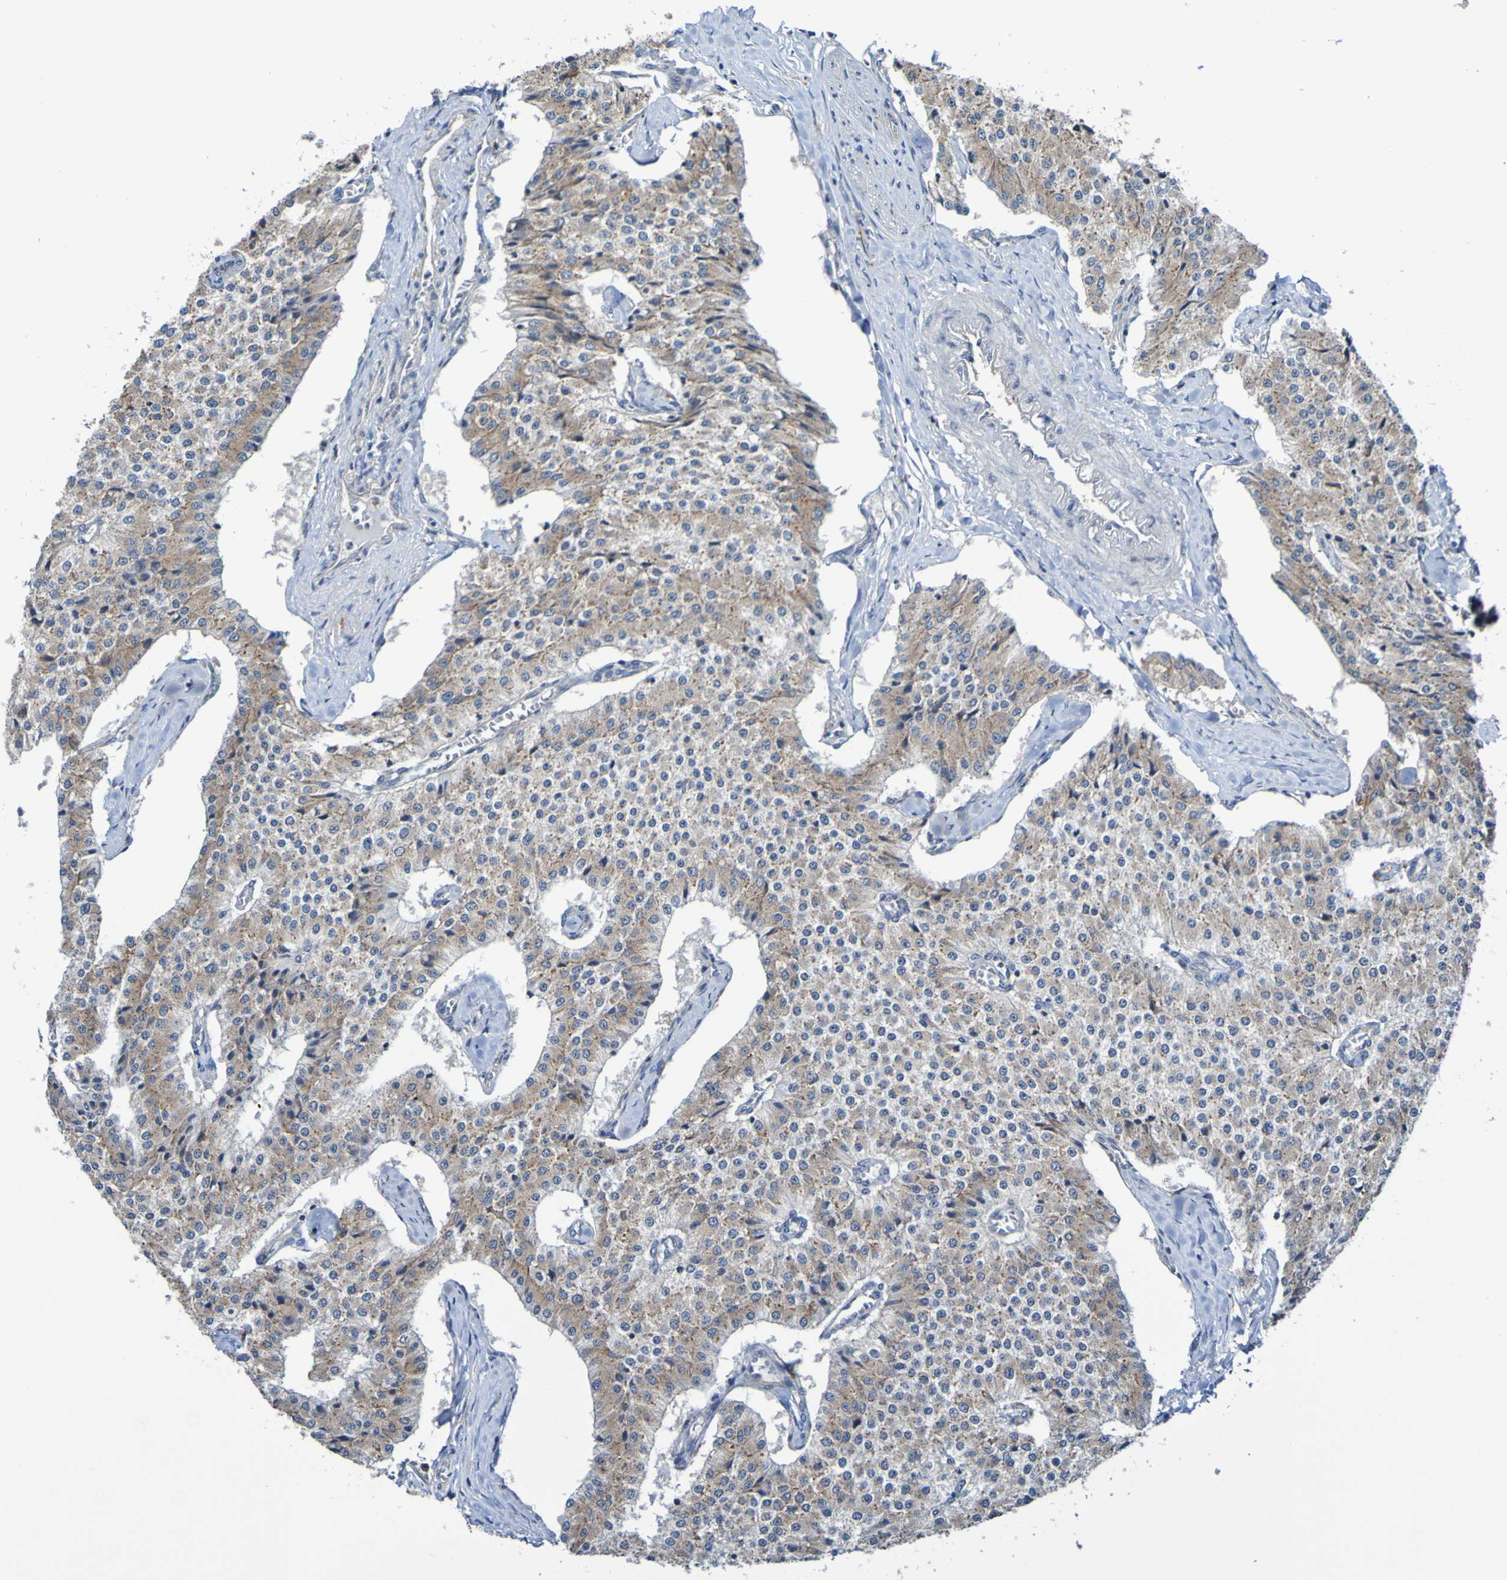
{"staining": {"intensity": "weak", "quantity": ">75%", "location": "cytoplasmic/membranous"}, "tissue": "carcinoid", "cell_type": "Tumor cells", "image_type": "cancer", "snomed": [{"axis": "morphology", "description": "Carcinoid, malignant, NOS"}, {"axis": "topography", "description": "Colon"}], "caption": "Malignant carcinoid stained with immunohistochemistry shows weak cytoplasmic/membranous staining in about >75% of tumor cells.", "gene": "SDK1", "patient": {"sex": "female", "age": 52}}